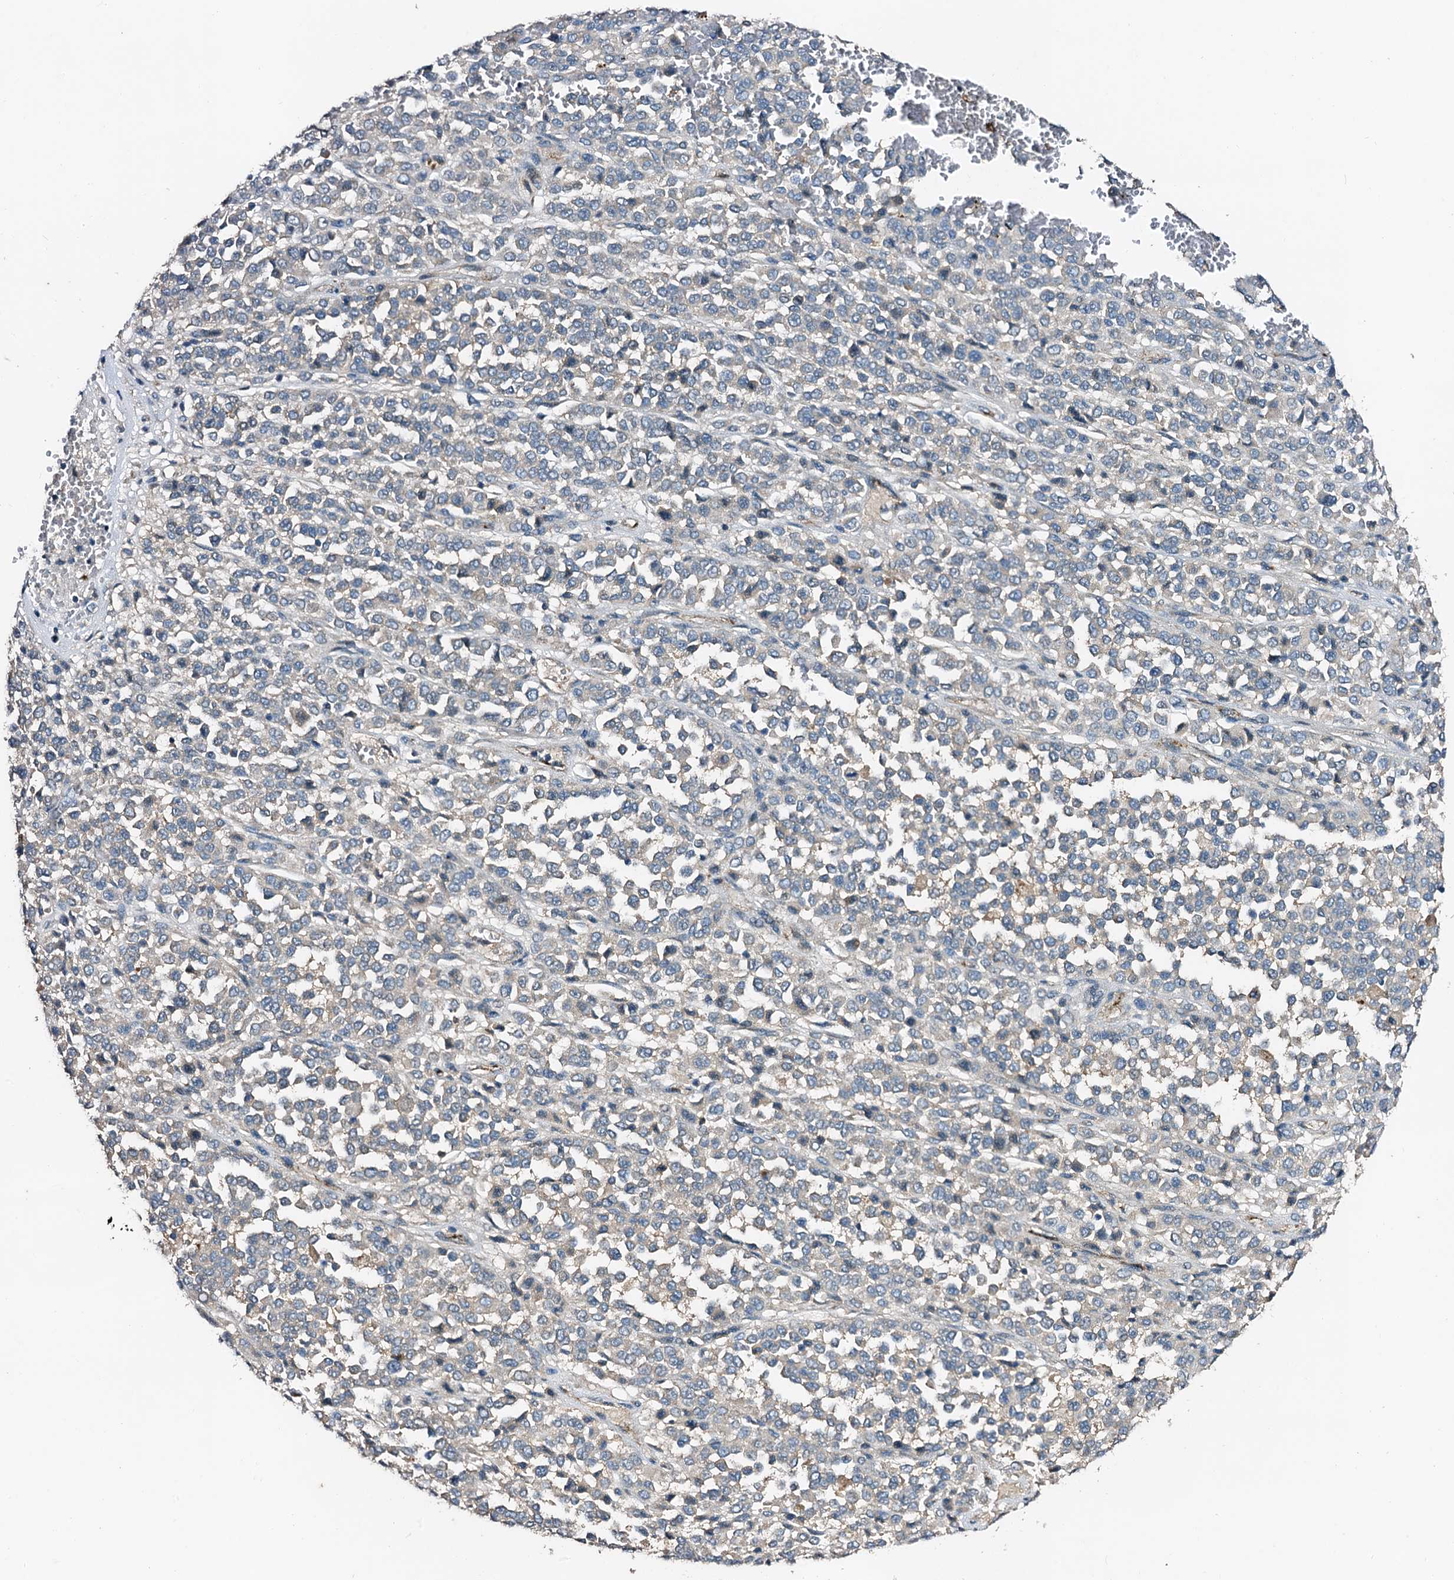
{"staining": {"intensity": "negative", "quantity": "none", "location": "none"}, "tissue": "melanoma", "cell_type": "Tumor cells", "image_type": "cancer", "snomed": [{"axis": "morphology", "description": "Malignant melanoma, Metastatic site"}, {"axis": "topography", "description": "Pancreas"}], "caption": "This is a histopathology image of immunohistochemistry (IHC) staining of melanoma, which shows no expression in tumor cells.", "gene": "FIBIN", "patient": {"sex": "female", "age": 30}}